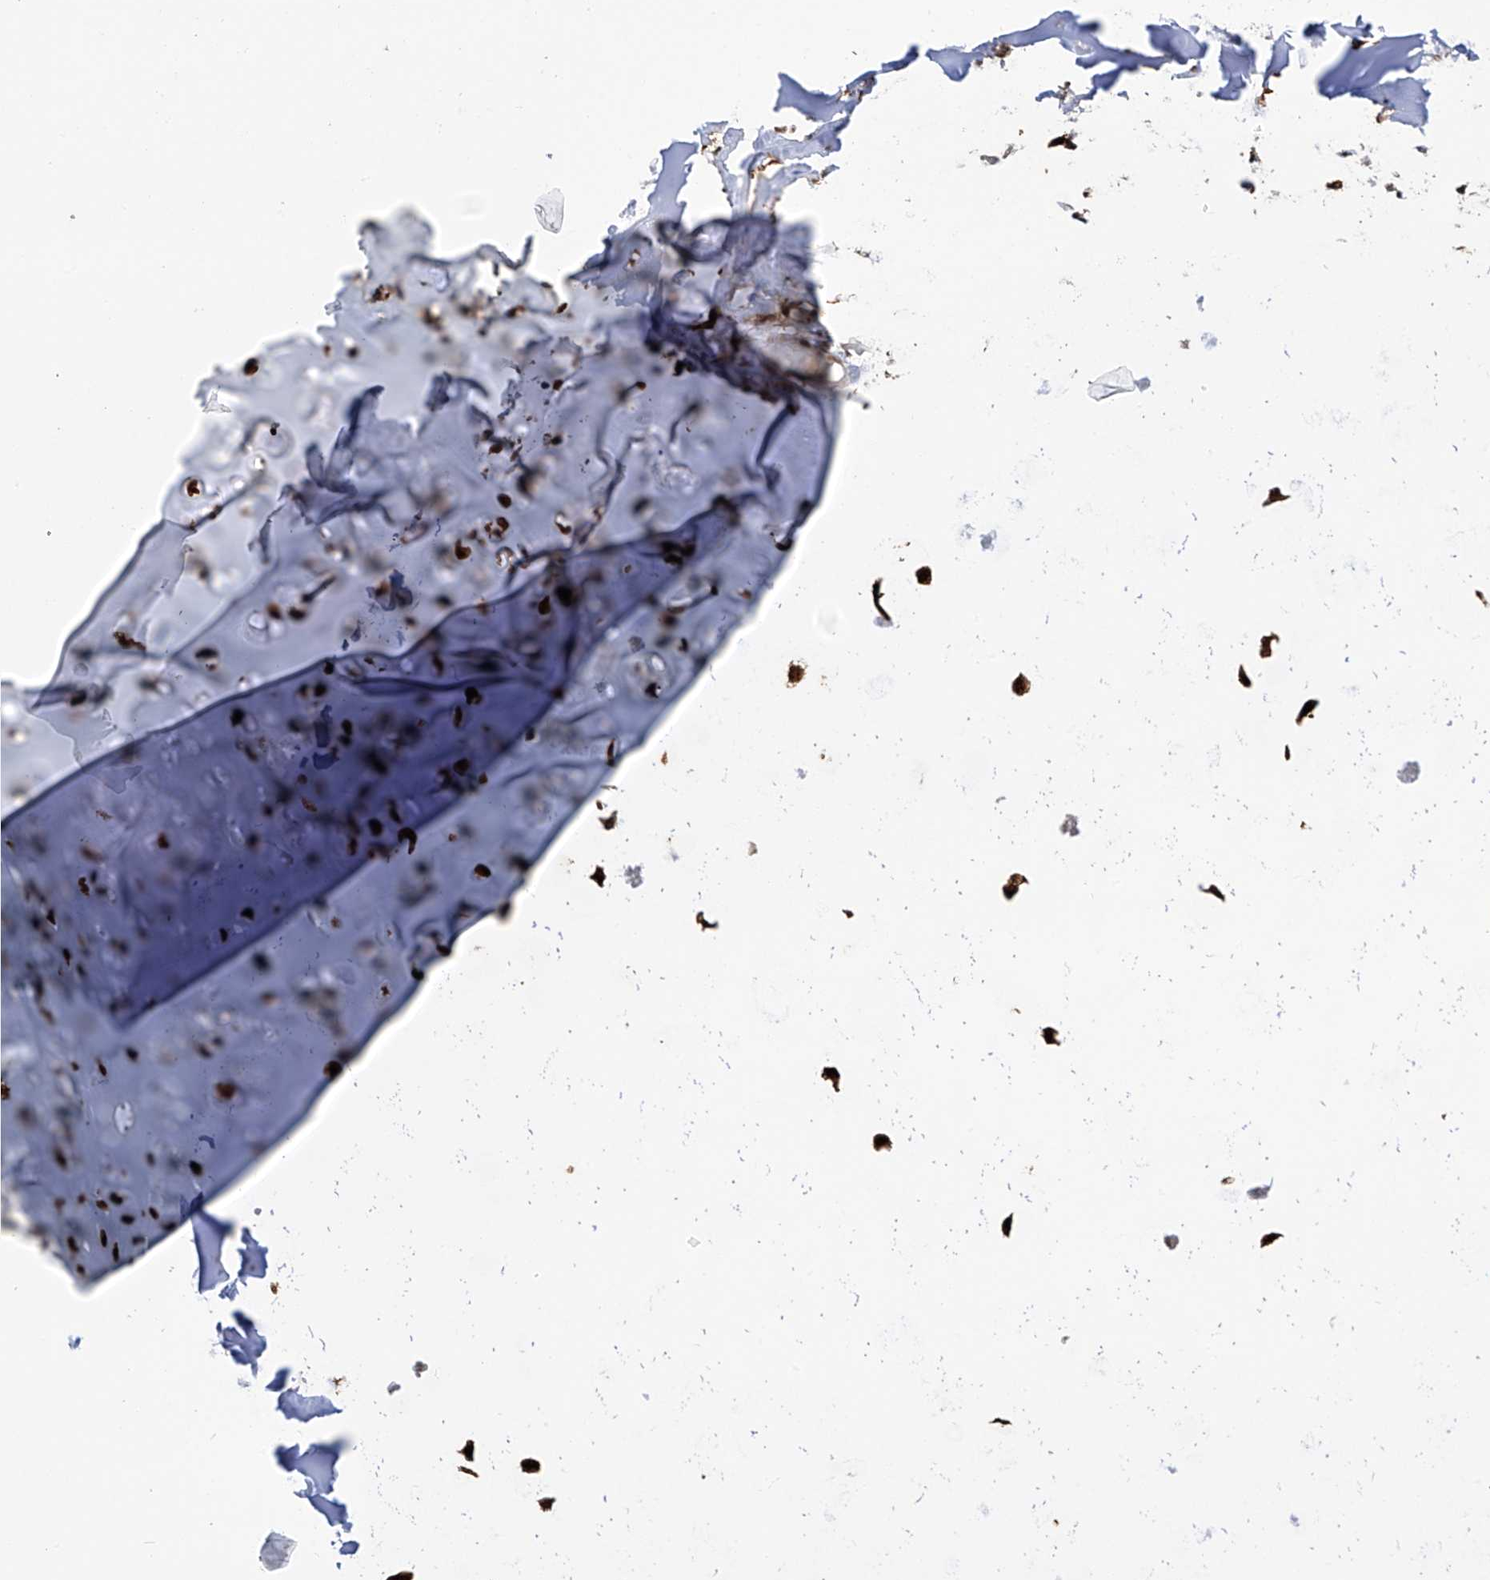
{"staining": {"intensity": "negative", "quantity": "none", "location": "none"}, "tissue": "adipose tissue", "cell_type": "Adipocytes", "image_type": "normal", "snomed": [{"axis": "morphology", "description": "Normal tissue, NOS"}, {"axis": "morphology", "description": "Basal cell carcinoma"}, {"axis": "topography", "description": "Cartilage tissue"}, {"axis": "topography", "description": "Nasopharynx"}, {"axis": "topography", "description": "Oral tissue"}], "caption": "Micrograph shows no protein positivity in adipocytes of unremarkable adipose tissue.", "gene": "PHF20", "patient": {"sex": "female", "age": 77}}